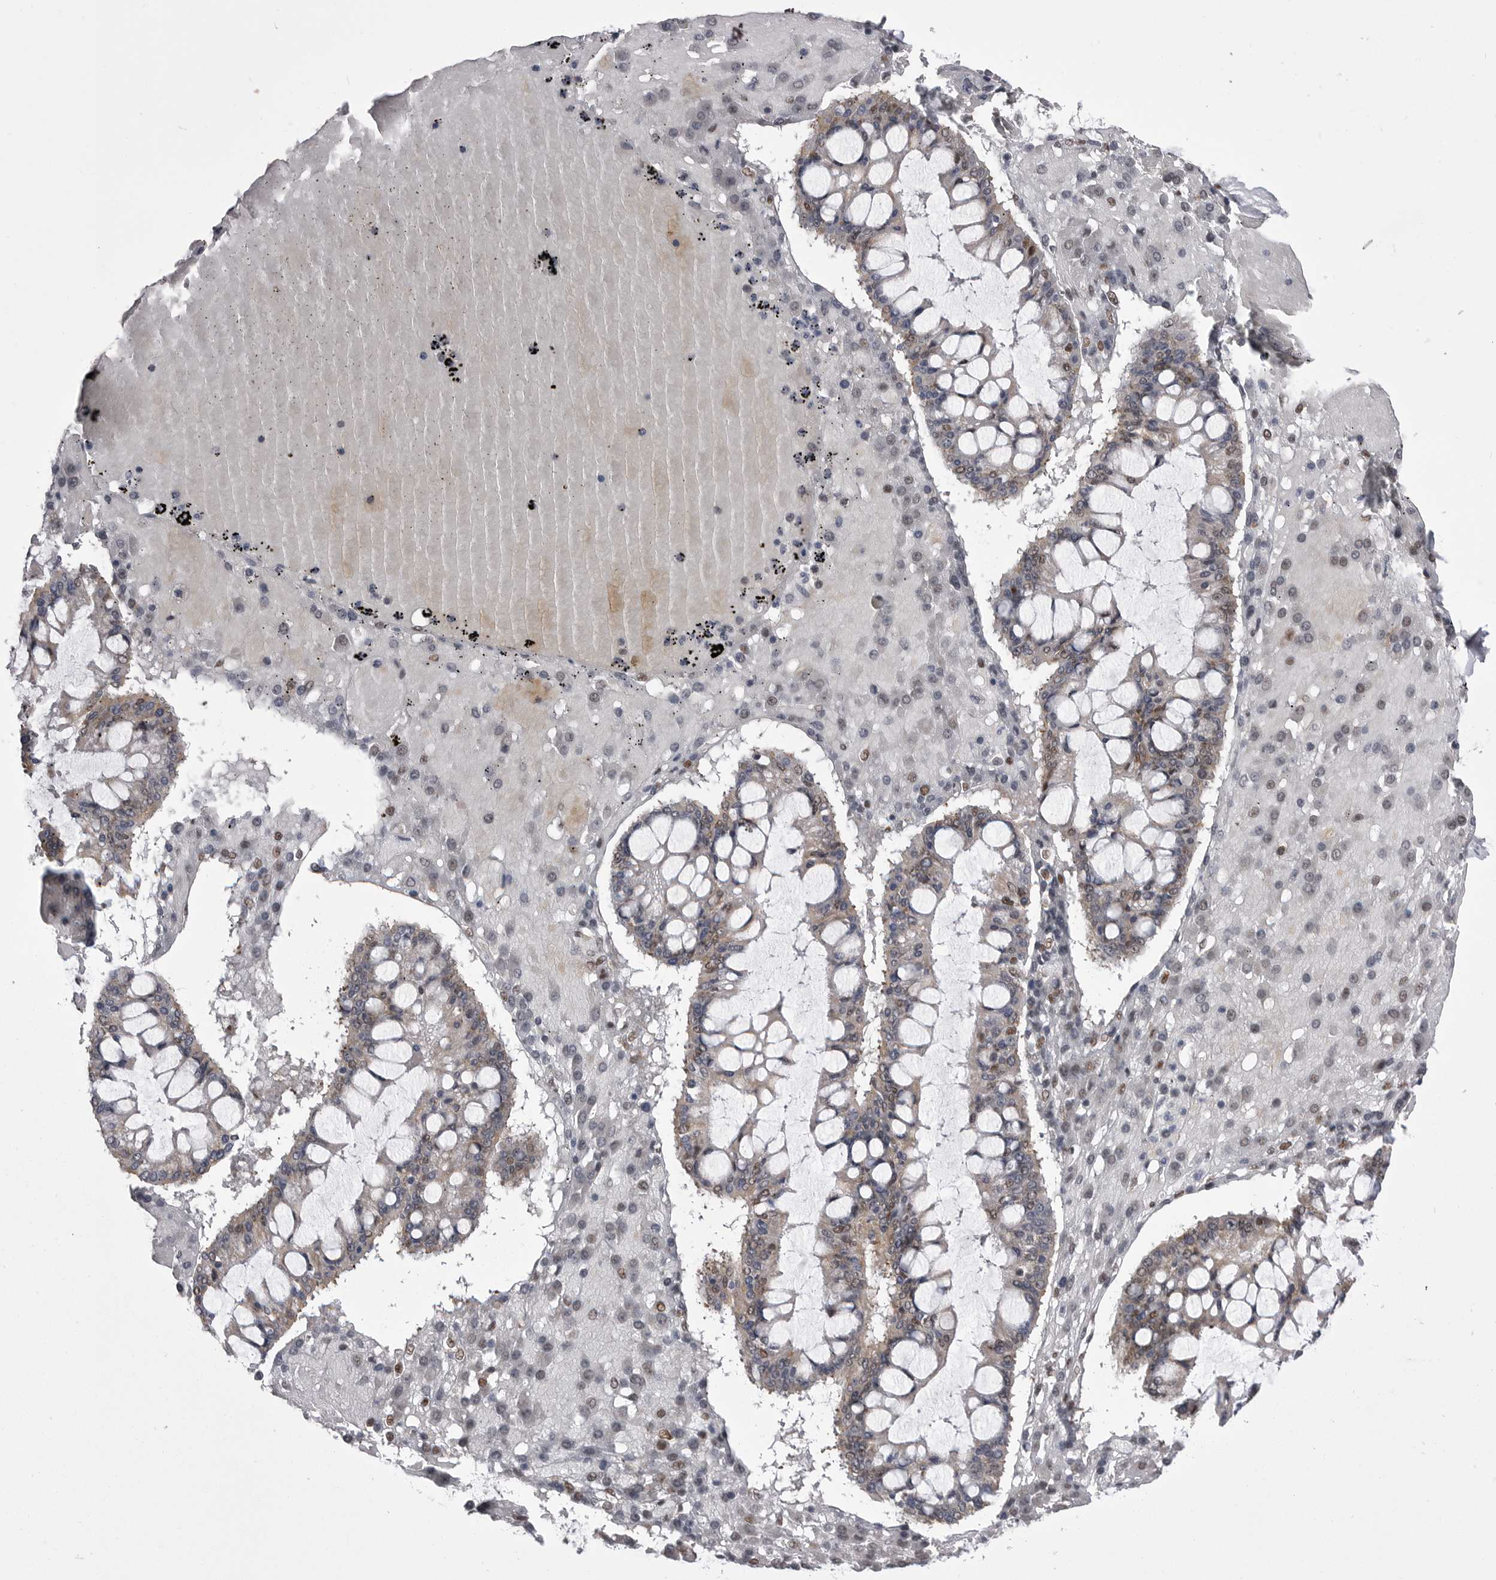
{"staining": {"intensity": "moderate", "quantity": "<25%", "location": "nuclear"}, "tissue": "ovarian cancer", "cell_type": "Tumor cells", "image_type": "cancer", "snomed": [{"axis": "morphology", "description": "Cystadenocarcinoma, mucinous, NOS"}, {"axis": "topography", "description": "Ovary"}], "caption": "Moderate nuclear staining for a protein is present in approximately <25% of tumor cells of ovarian cancer using immunohistochemistry.", "gene": "MEPCE", "patient": {"sex": "female", "age": 73}}